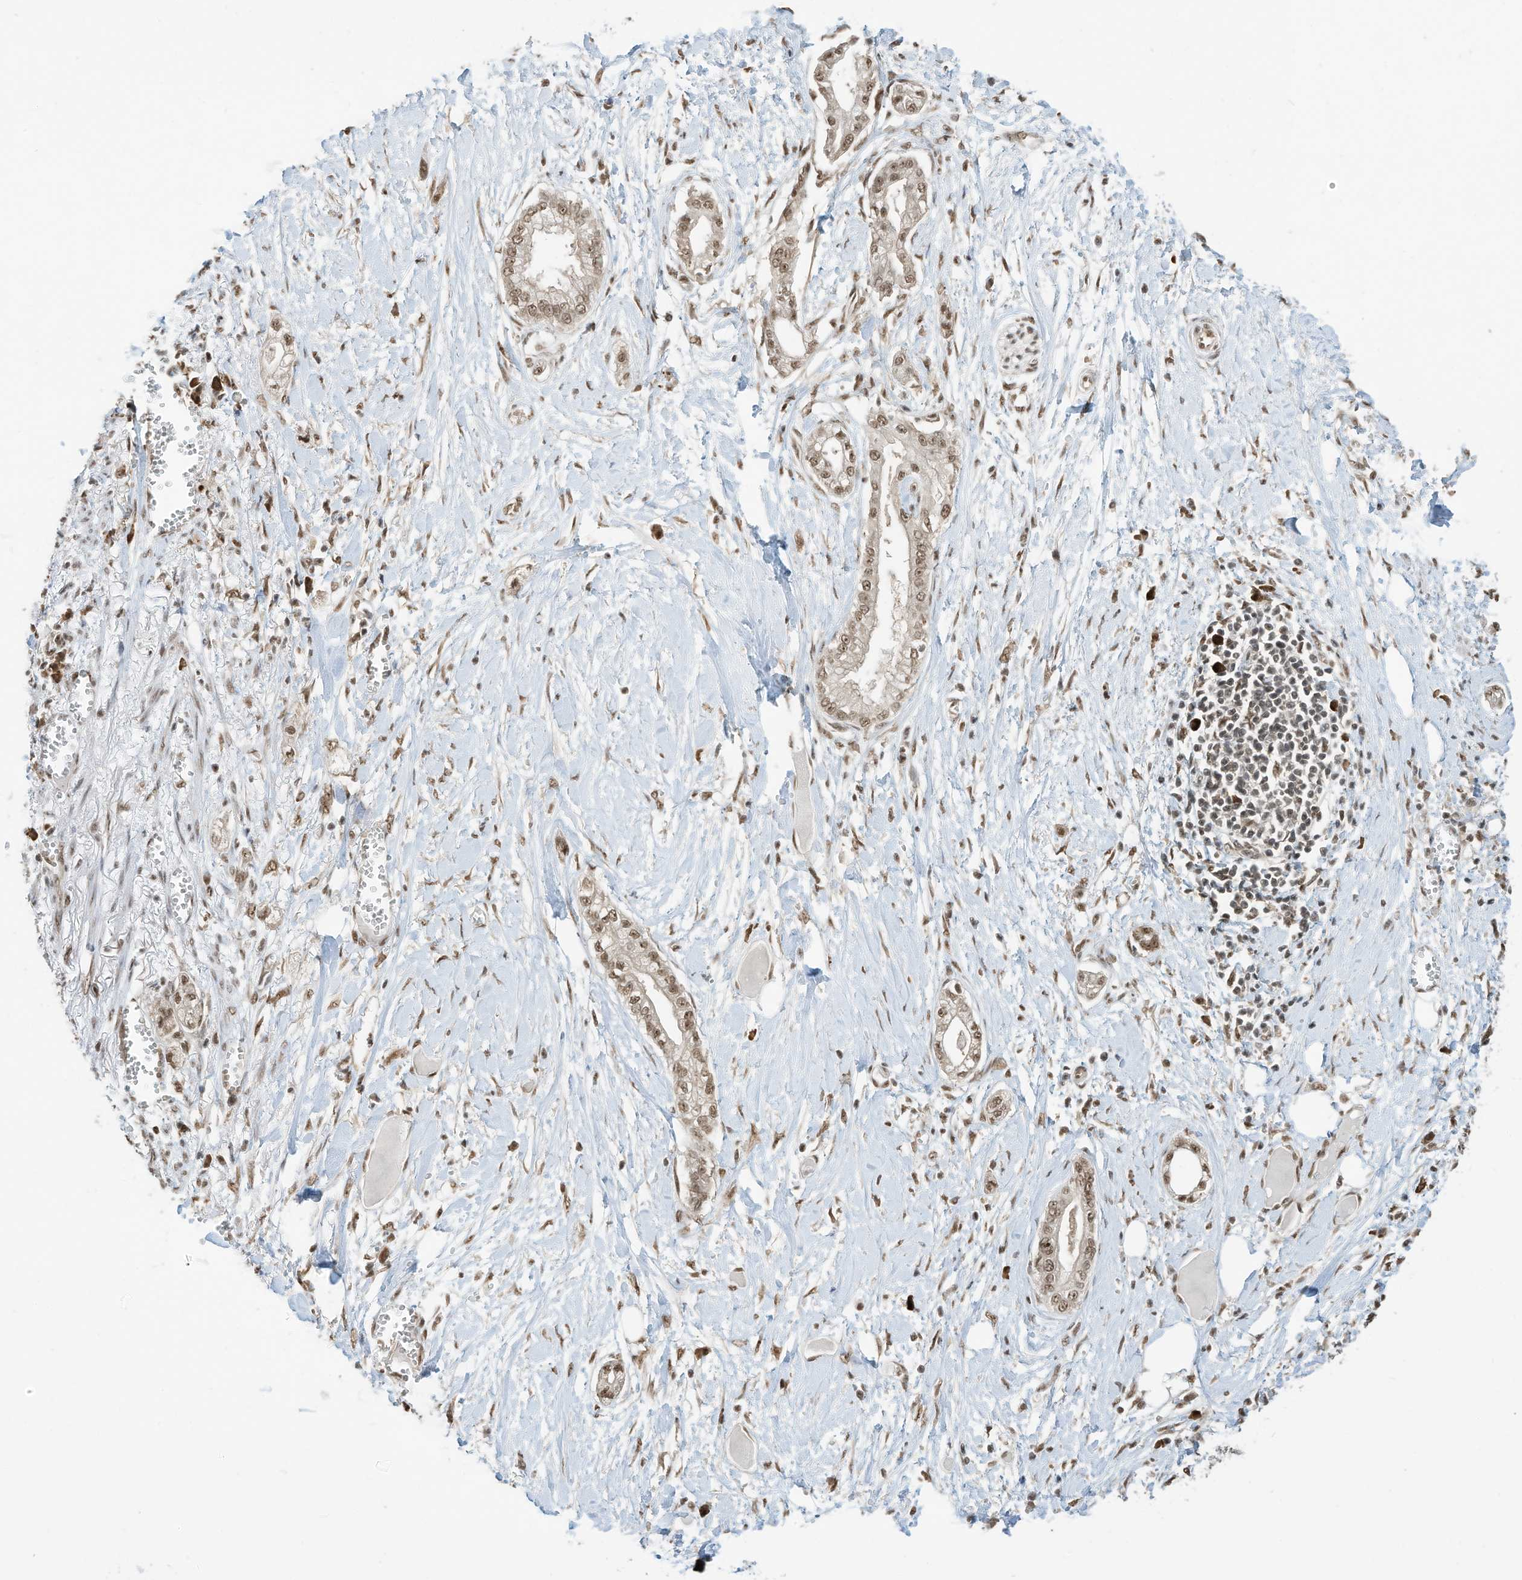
{"staining": {"intensity": "weak", "quantity": ">75%", "location": "nuclear"}, "tissue": "pancreatic cancer", "cell_type": "Tumor cells", "image_type": "cancer", "snomed": [{"axis": "morphology", "description": "Adenocarcinoma, NOS"}, {"axis": "topography", "description": "Pancreas"}], "caption": "Immunohistochemistry (IHC) micrograph of pancreatic cancer (adenocarcinoma) stained for a protein (brown), which exhibits low levels of weak nuclear expression in about >75% of tumor cells.", "gene": "ZNF195", "patient": {"sex": "male", "age": 68}}